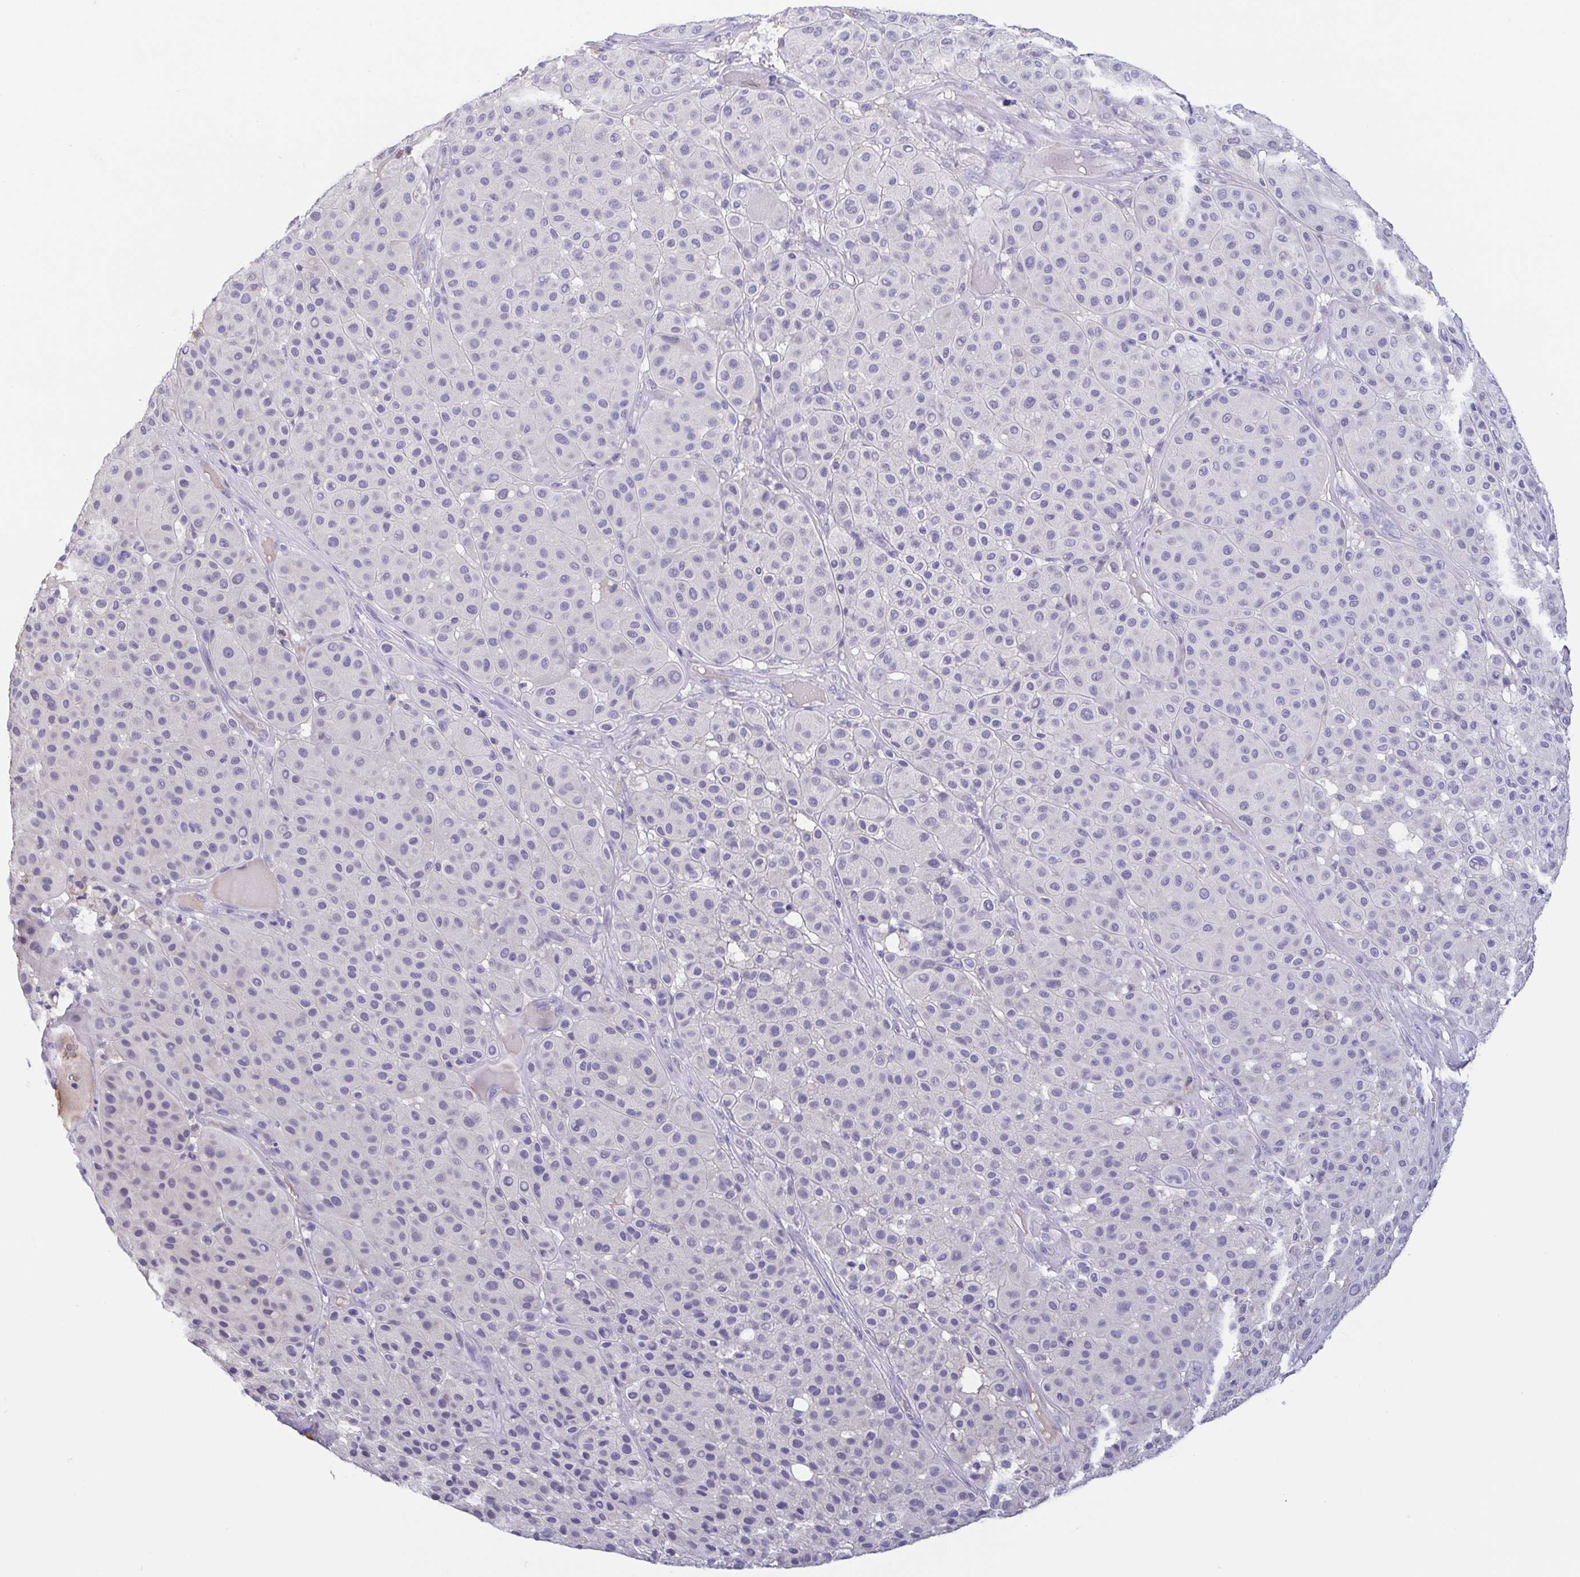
{"staining": {"intensity": "negative", "quantity": "none", "location": "none"}, "tissue": "melanoma", "cell_type": "Tumor cells", "image_type": "cancer", "snomed": [{"axis": "morphology", "description": "Malignant melanoma, Metastatic site"}, {"axis": "topography", "description": "Smooth muscle"}], "caption": "This is an IHC image of malignant melanoma (metastatic site). There is no expression in tumor cells.", "gene": "TREH", "patient": {"sex": "male", "age": 41}}